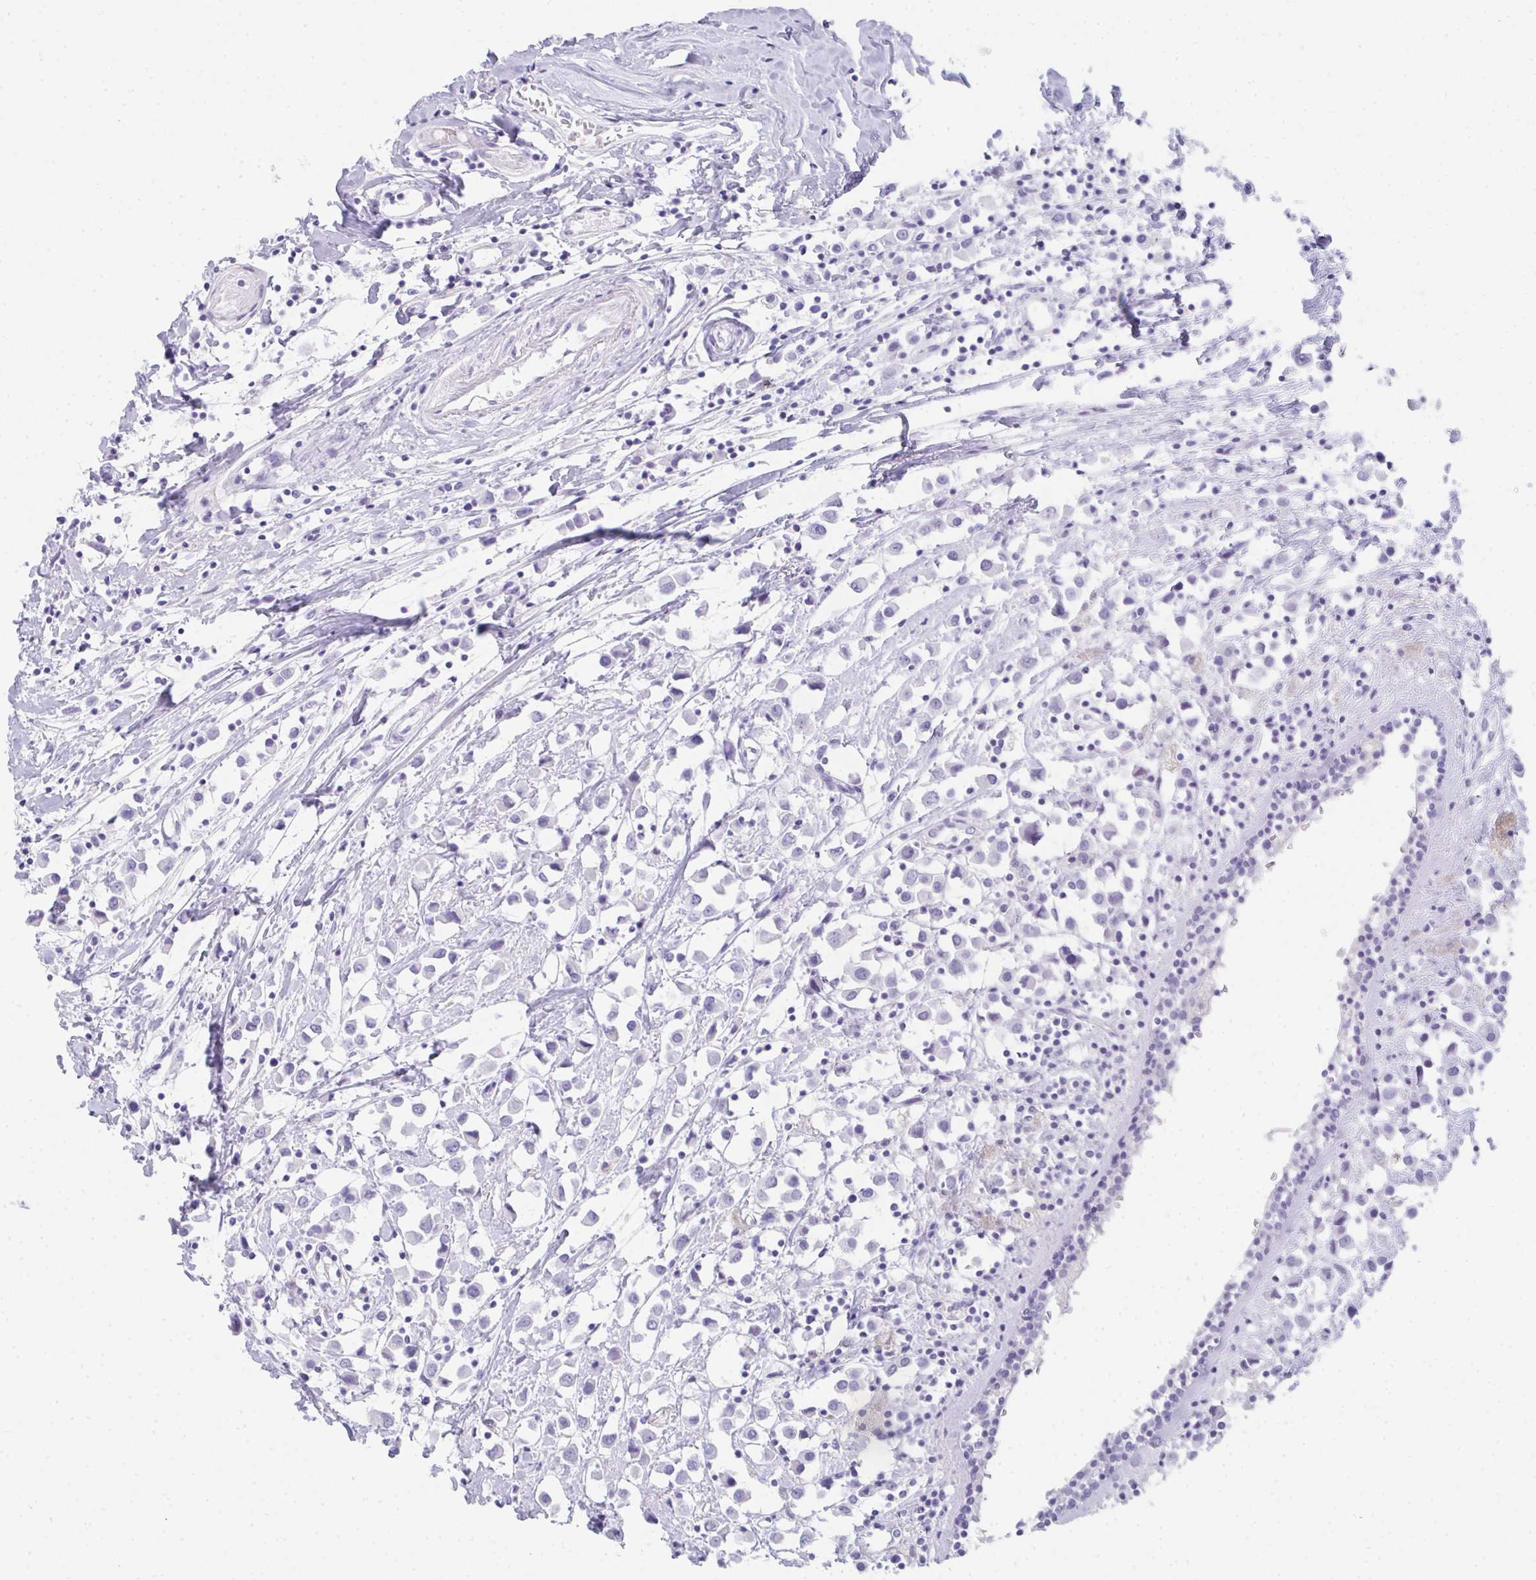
{"staining": {"intensity": "negative", "quantity": "none", "location": "none"}, "tissue": "breast cancer", "cell_type": "Tumor cells", "image_type": "cancer", "snomed": [{"axis": "morphology", "description": "Duct carcinoma"}, {"axis": "topography", "description": "Breast"}], "caption": "This is an IHC histopathology image of human infiltrating ductal carcinoma (breast). There is no expression in tumor cells.", "gene": "RLF", "patient": {"sex": "female", "age": 61}}